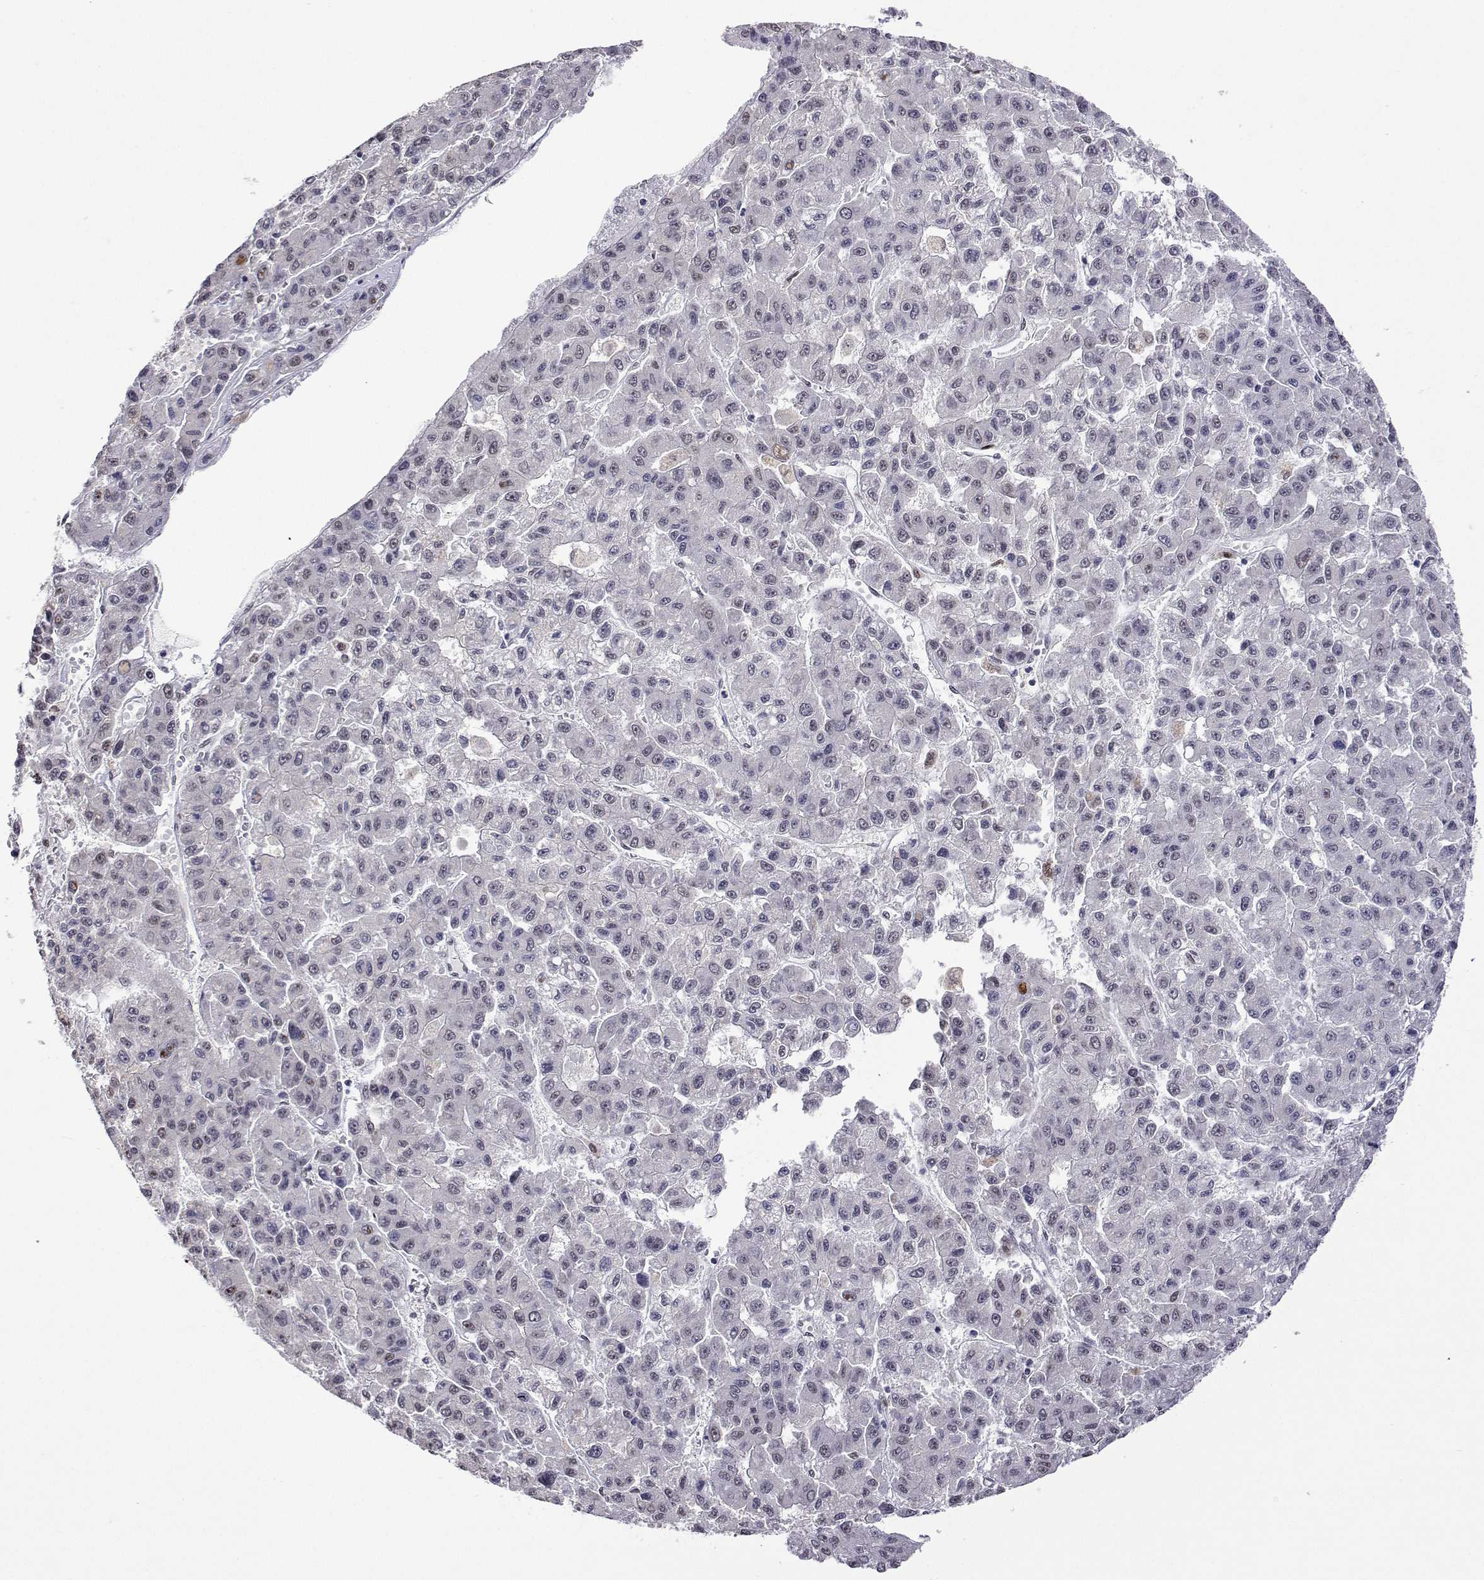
{"staining": {"intensity": "weak", "quantity": "<25%", "location": "nuclear"}, "tissue": "liver cancer", "cell_type": "Tumor cells", "image_type": "cancer", "snomed": [{"axis": "morphology", "description": "Carcinoma, Hepatocellular, NOS"}, {"axis": "topography", "description": "Liver"}], "caption": "This is a histopathology image of immunohistochemistry (IHC) staining of liver cancer (hepatocellular carcinoma), which shows no expression in tumor cells.", "gene": "ADAR", "patient": {"sex": "male", "age": 70}}